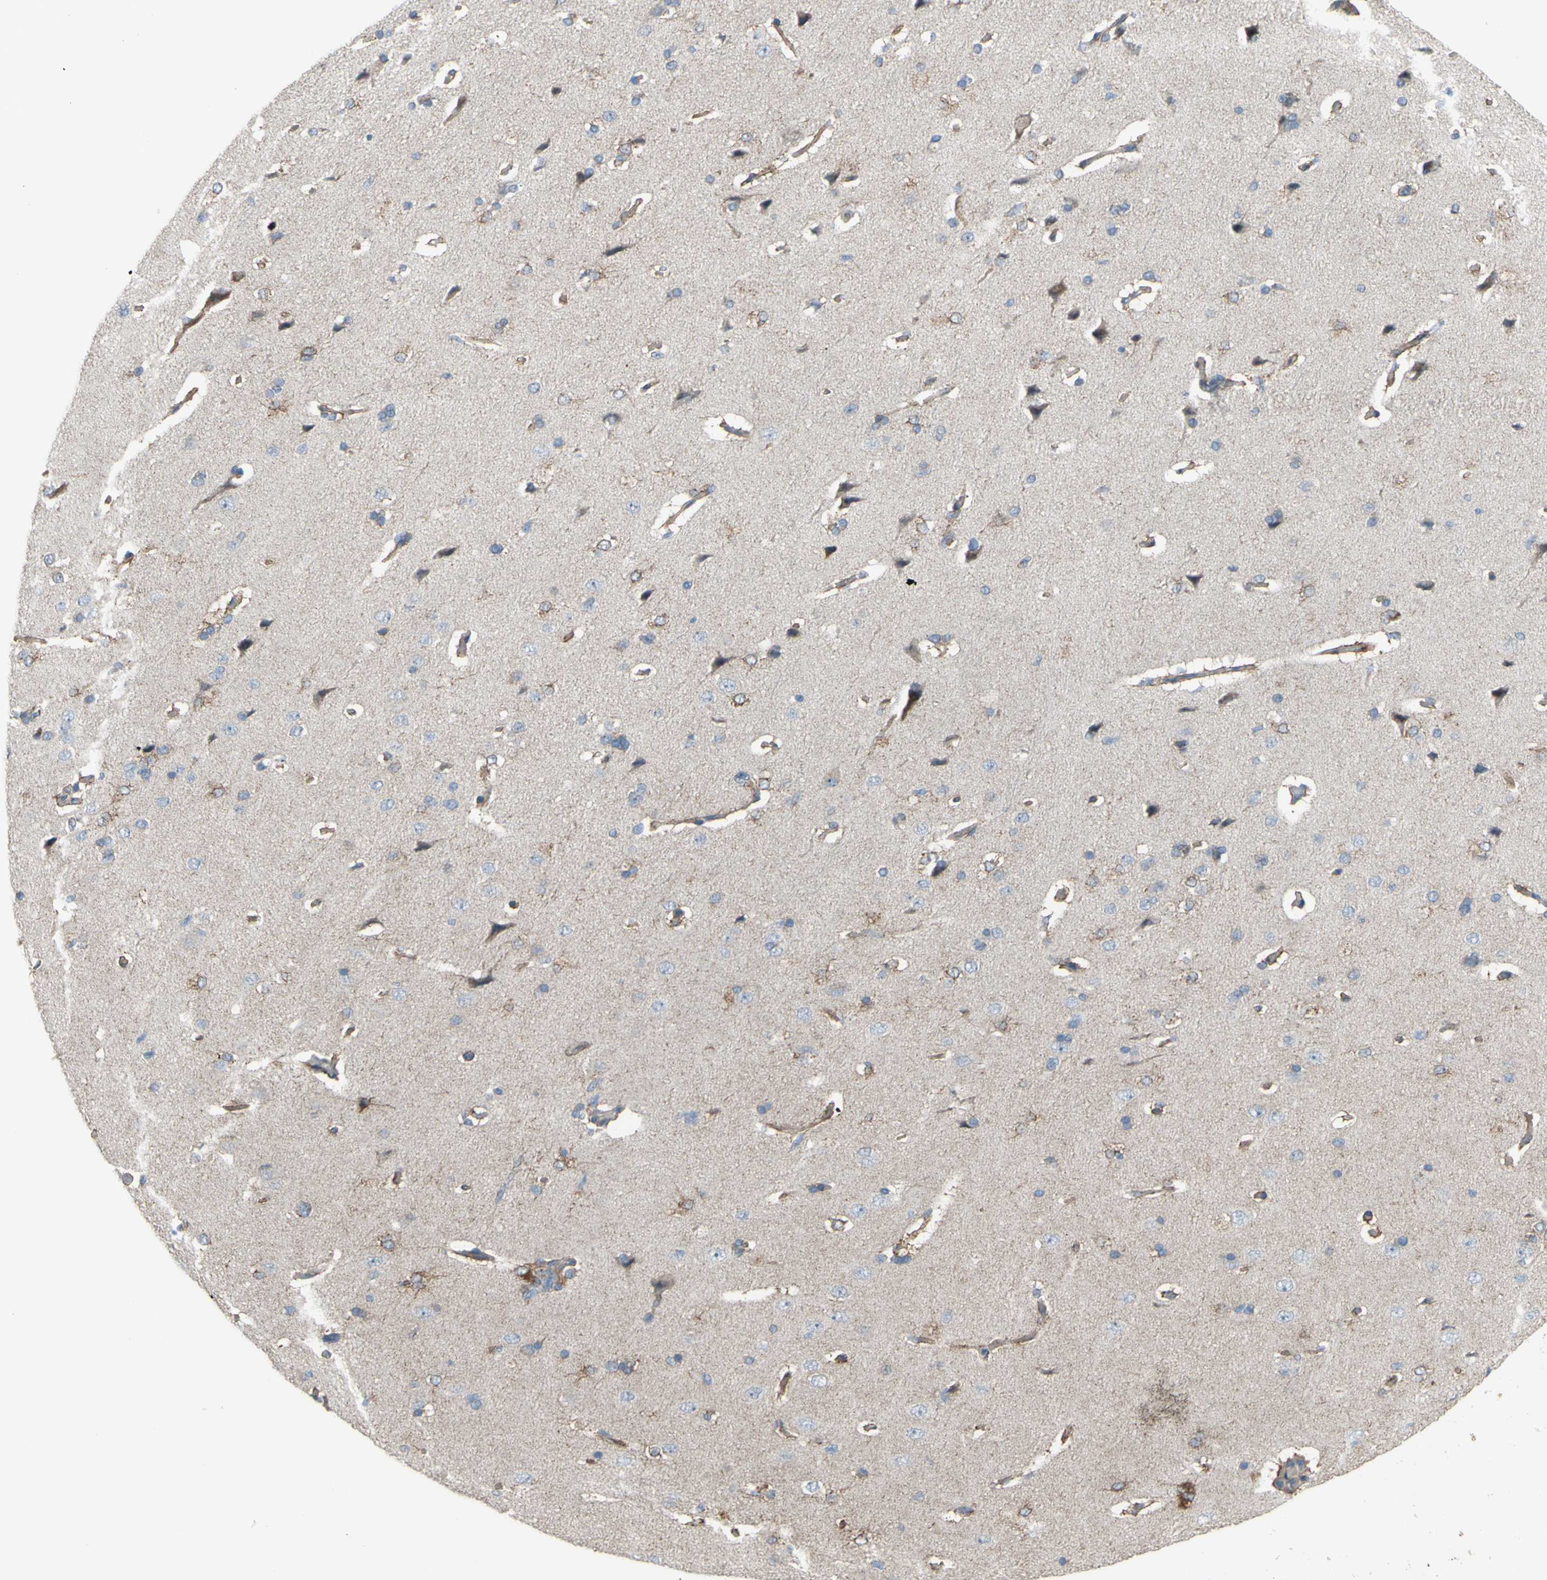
{"staining": {"intensity": "weak", "quantity": "25%-75%", "location": "cytoplasmic/membranous"}, "tissue": "cerebral cortex", "cell_type": "Endothelial cells", "image_type": "normal", "snomed": [{"axis": "morphology", "description": "Normal tissue, NOS"}, {"axis": "topography", "description": "Cerebral cortex"}], "caption": "Immunohistochemical staining of benign human cerebral cortex demonstrates 25%-75% levels of weak cytoplasmic/membranous protein expression in approximately 25%-75% of endothelial cells. (Brightfield microscopy of DAB IHC at high magnification).", "gene": "GRAMD2B", "patient": {"sex": "male", "age": 62}}